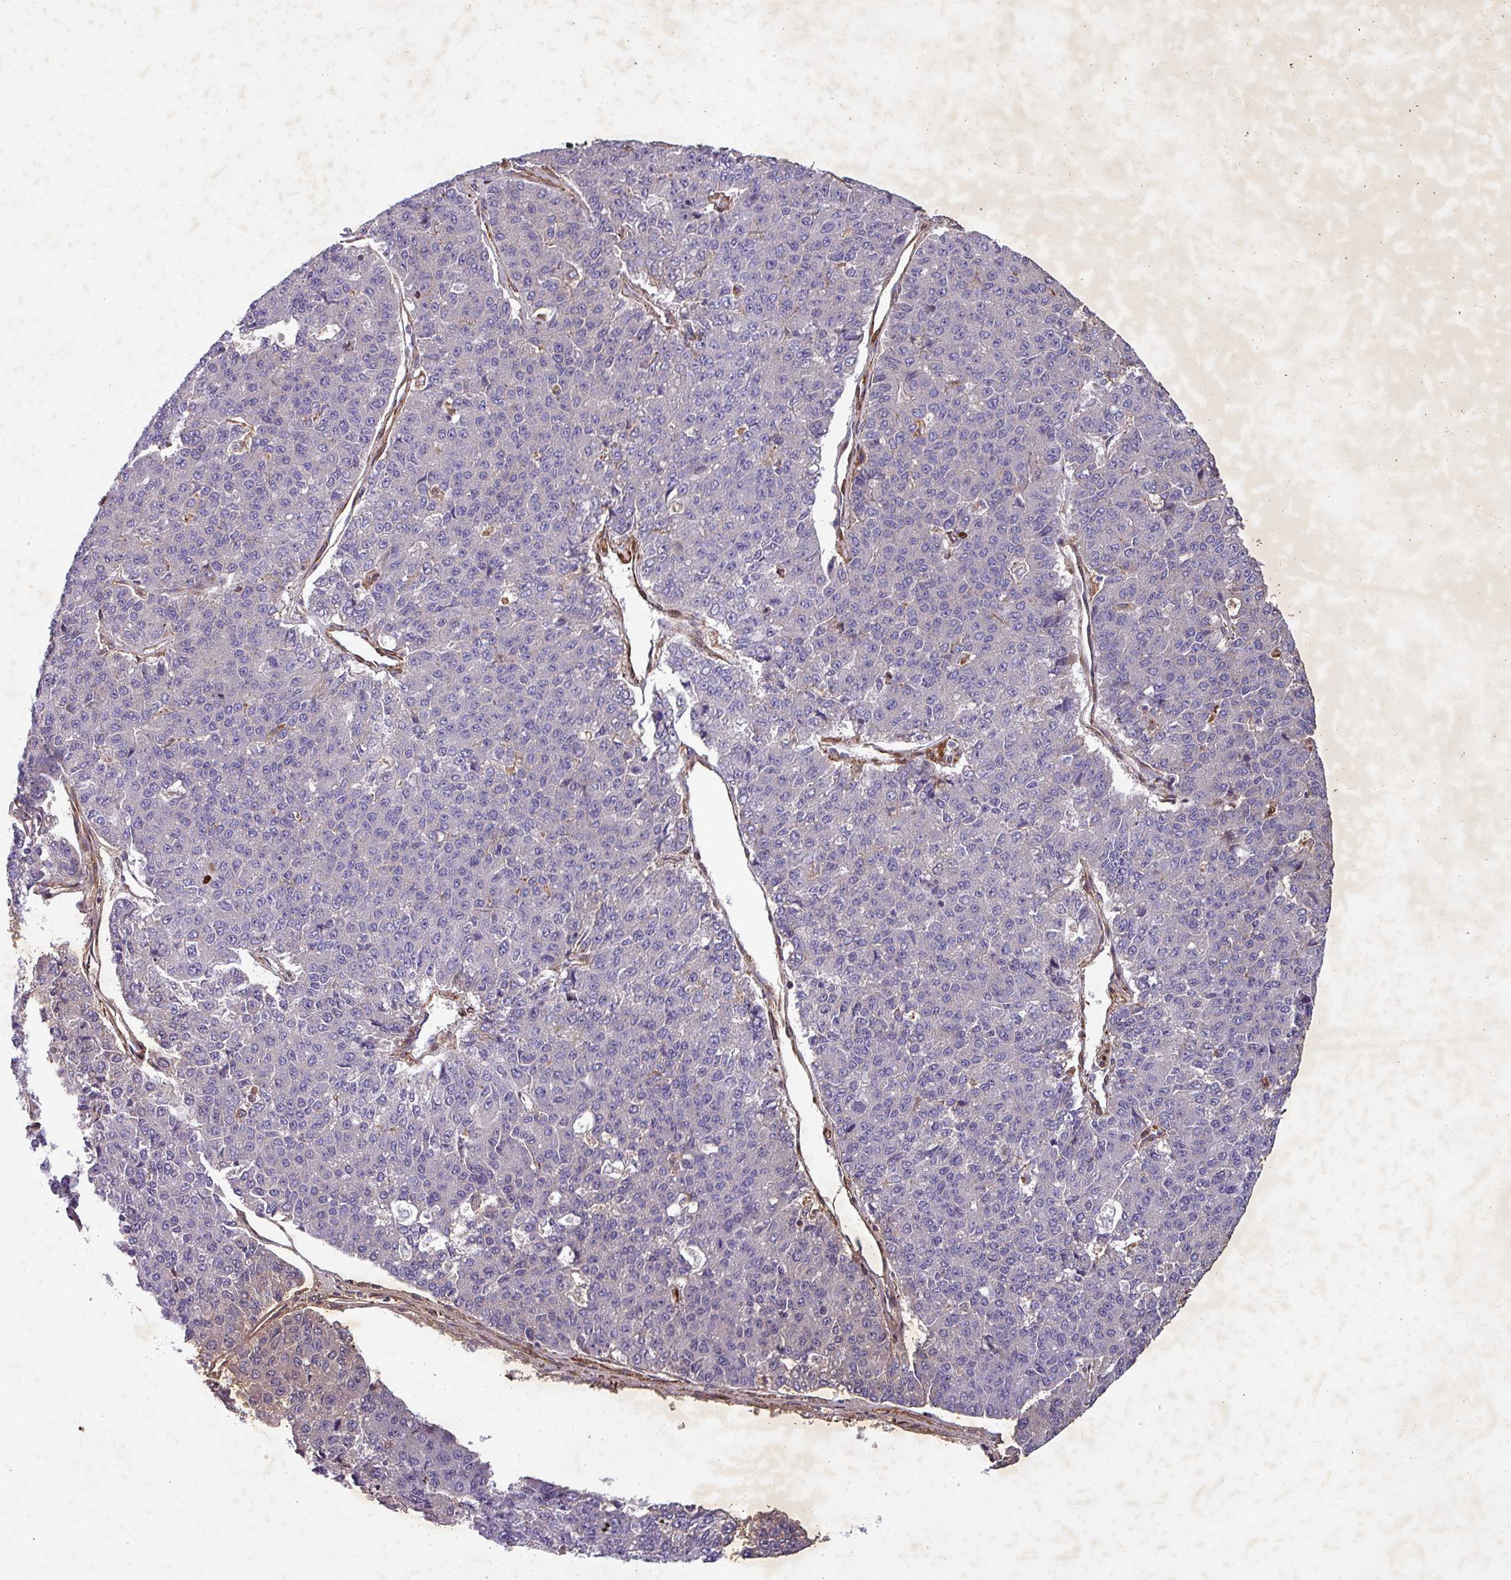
{"staining": {"intensity": "negative", "quantity": "none", "location": "none"}, "tissue": "pancreatic cancer", "cell_type": "Tumor cells", "image_type": "cancer", "snomed": [{"axis": "morphology", "description": "Adenocarcinoma, NOS"}, {"axis": "topography", "description": "Pancreas"}], "caption": "This is an immunohistochemistry (IHC) image of human pancreatic cancer (adenocarcinoma). There is no expression in tumor cells.", "gene": "ATP2C2", "patient": {"sex": "male", "age": 50}}